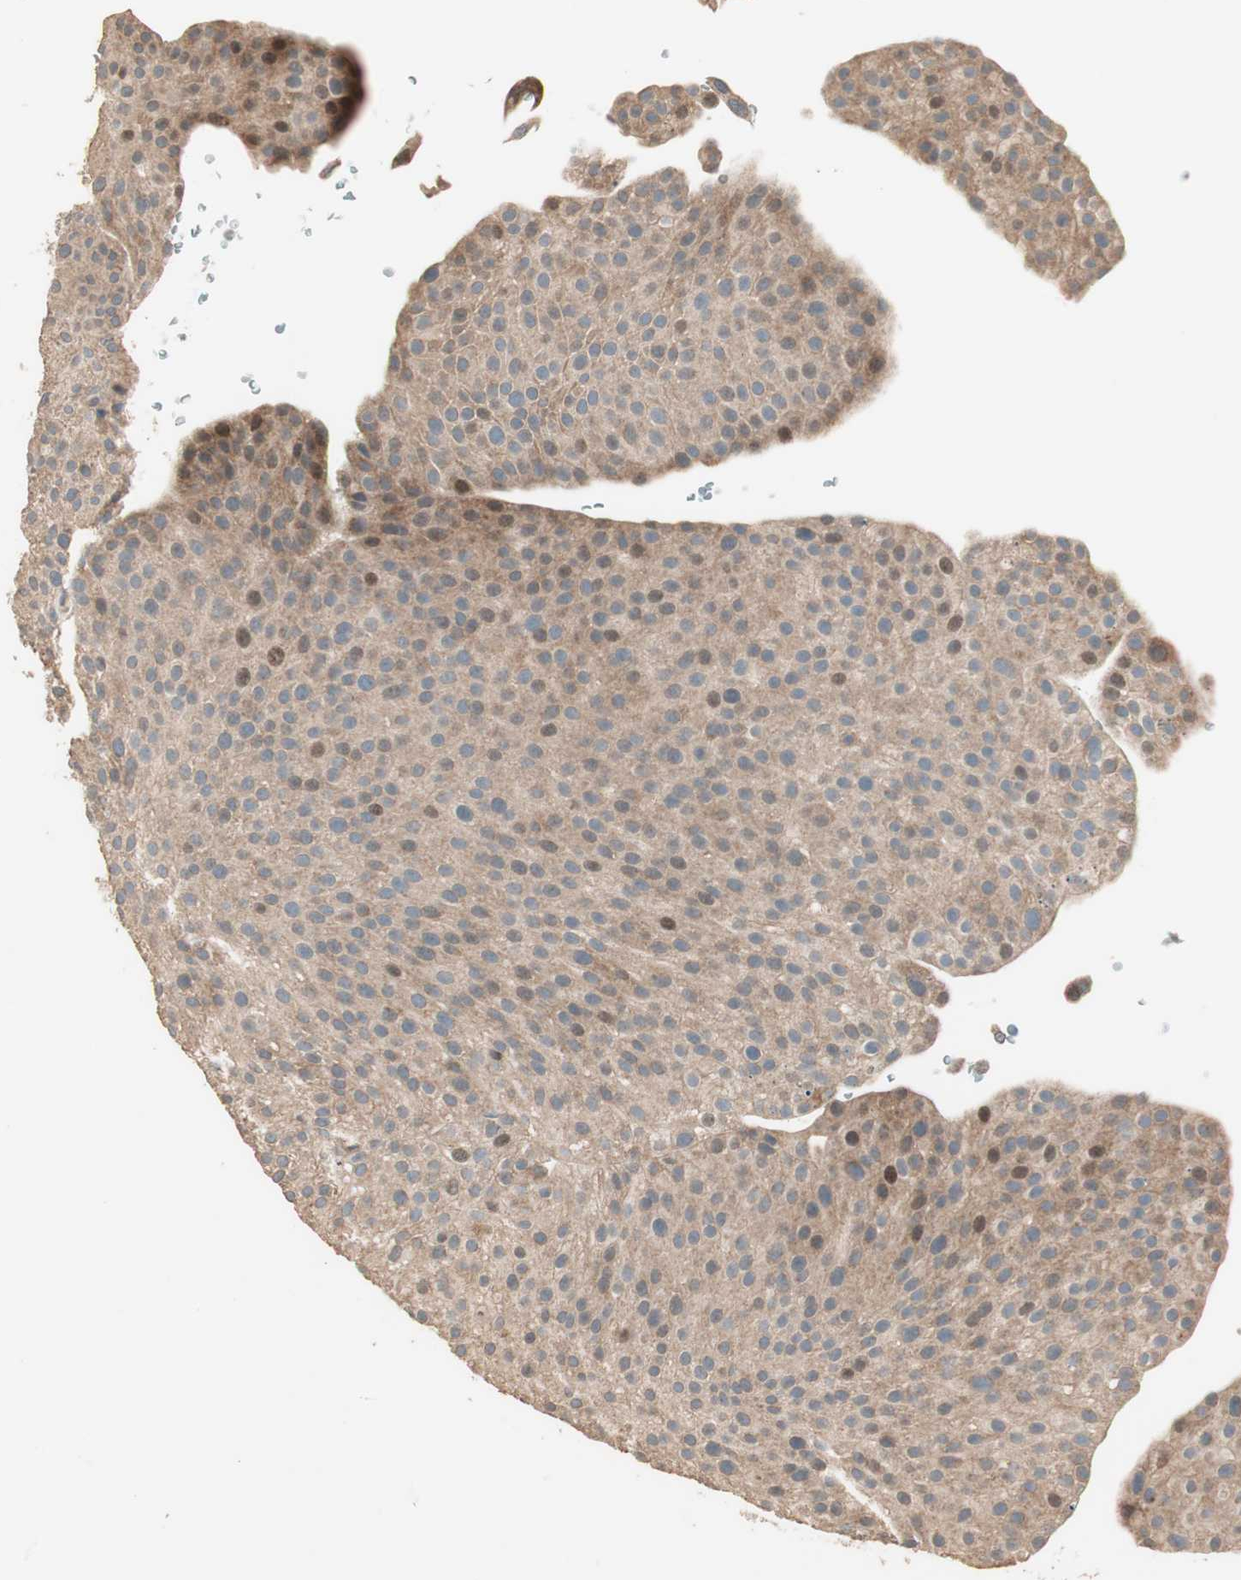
{"staining": {"intensity": "moderate", "quantity": ">75%", "location": "cytoplasmic/membranous"}, "tissue": "urothelial cancer", "cell_type": "Tumor cells", "image_type": "cancer", "snomed": [{"axis": "morphology", "description": "Urothelial carcinoma, Low grade"}, {"axis": "topography", "description": "Smooth muscle"}, {"axis": "topography", "description": "Urinary bladder"}], "caption": "A brown stain labels moderate cytoplasmic/membranous expression of a protein in human low-grade urothelial carcinoma tumor cells.", "gene": "RARRES1", "patient": {"sex": "male", "age": 60}}